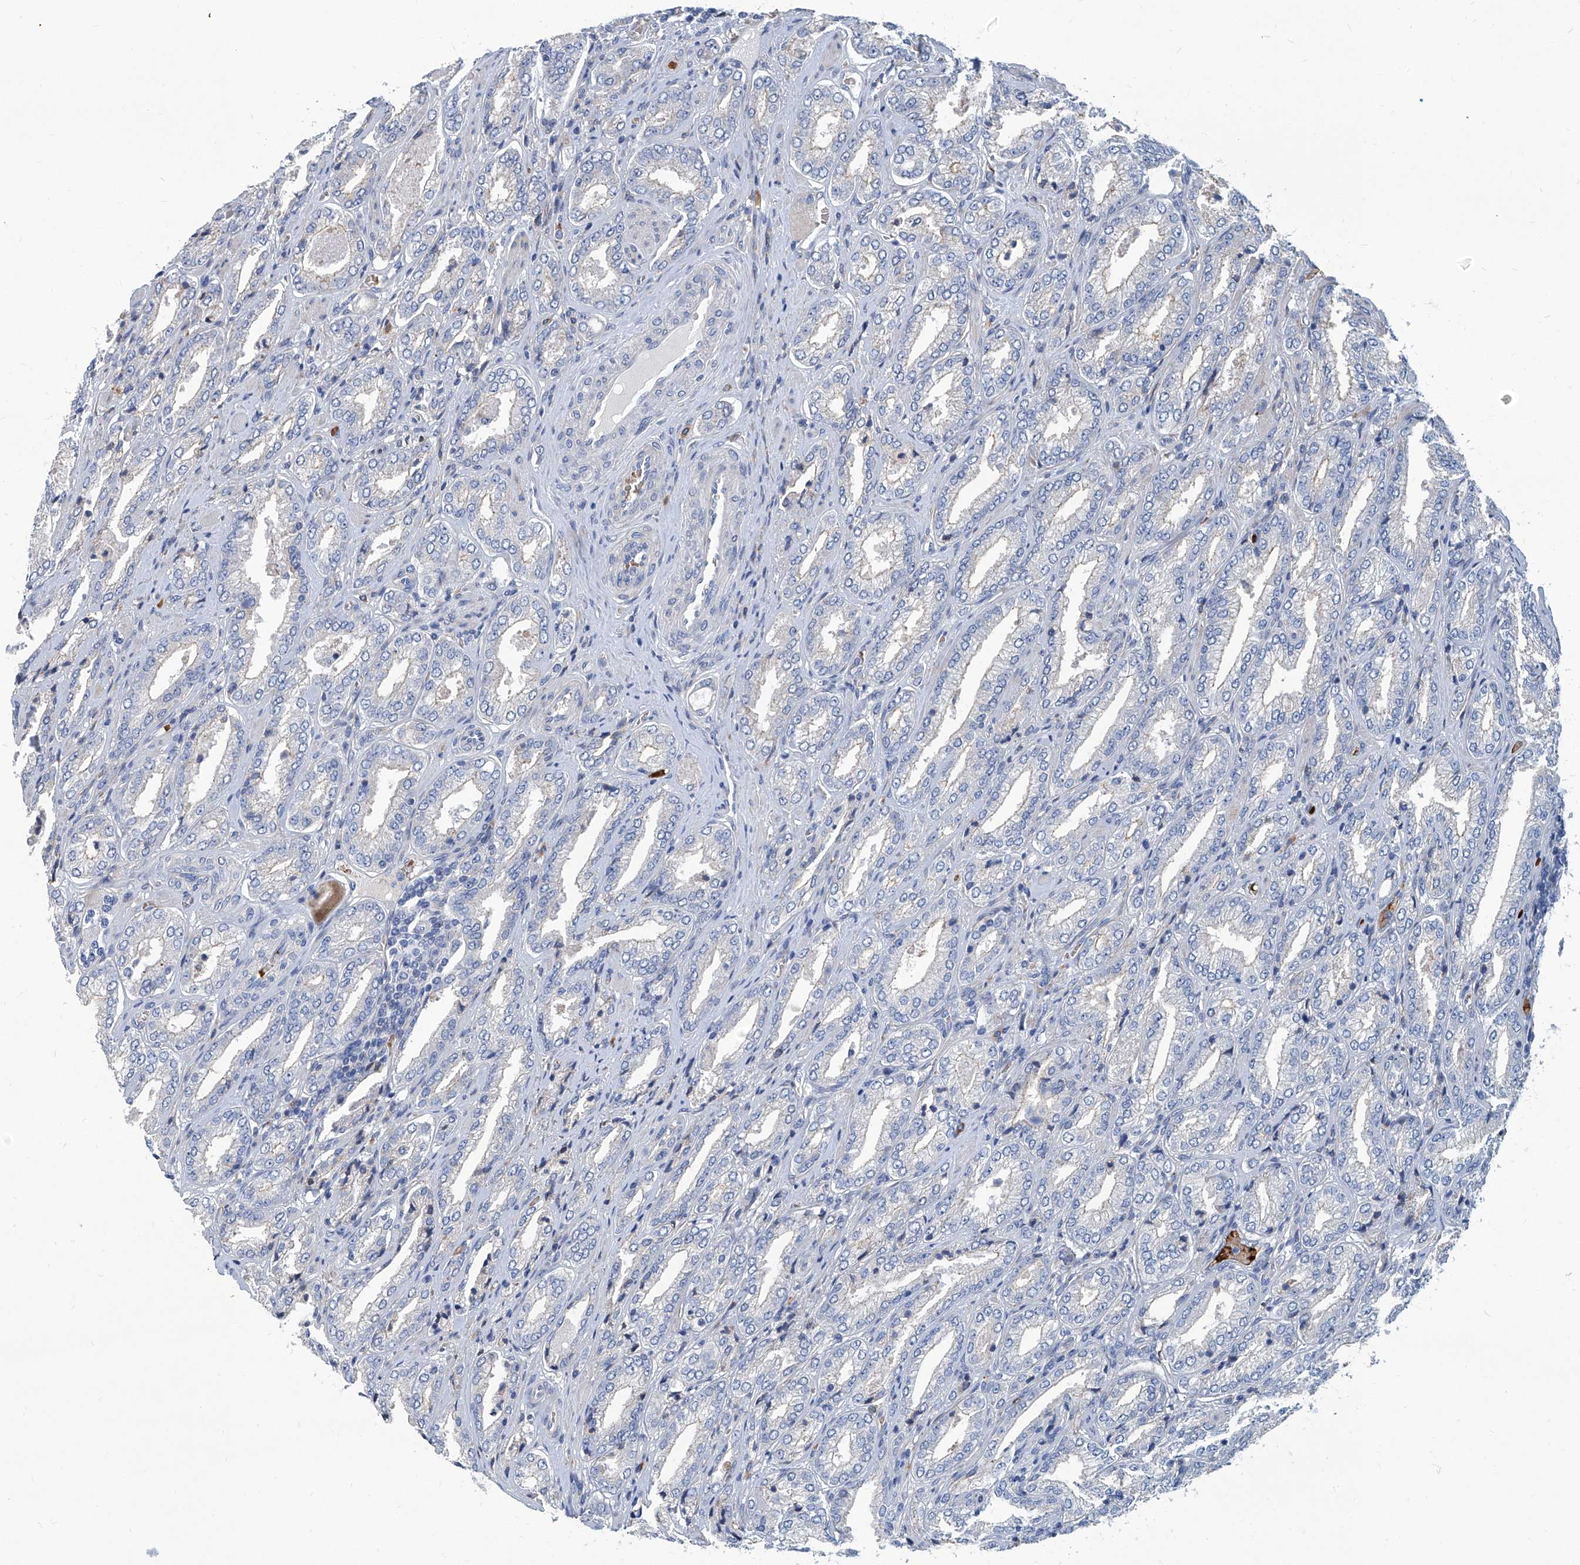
{"staining": {"intensity": "negative", "quantity": "none", "location": "none"}, "tissue": "prostate cancer", "cell_type": "Tumor cells", "image_type": "cancer", "snomed": [{"axis": "morphology", "description": "Adenocarcinoma, Low grade"}, {"axis": "topography", "description": "Prostate"}], "caption": "High power microscopy image of an immunohistochemistry (IHC) micrograph of prostate adenocarcinoma (low-grade), revealing no significant expression in tumor cells.", "gene": "FPR2", "patient": {"sex": "male", "age": 62}}